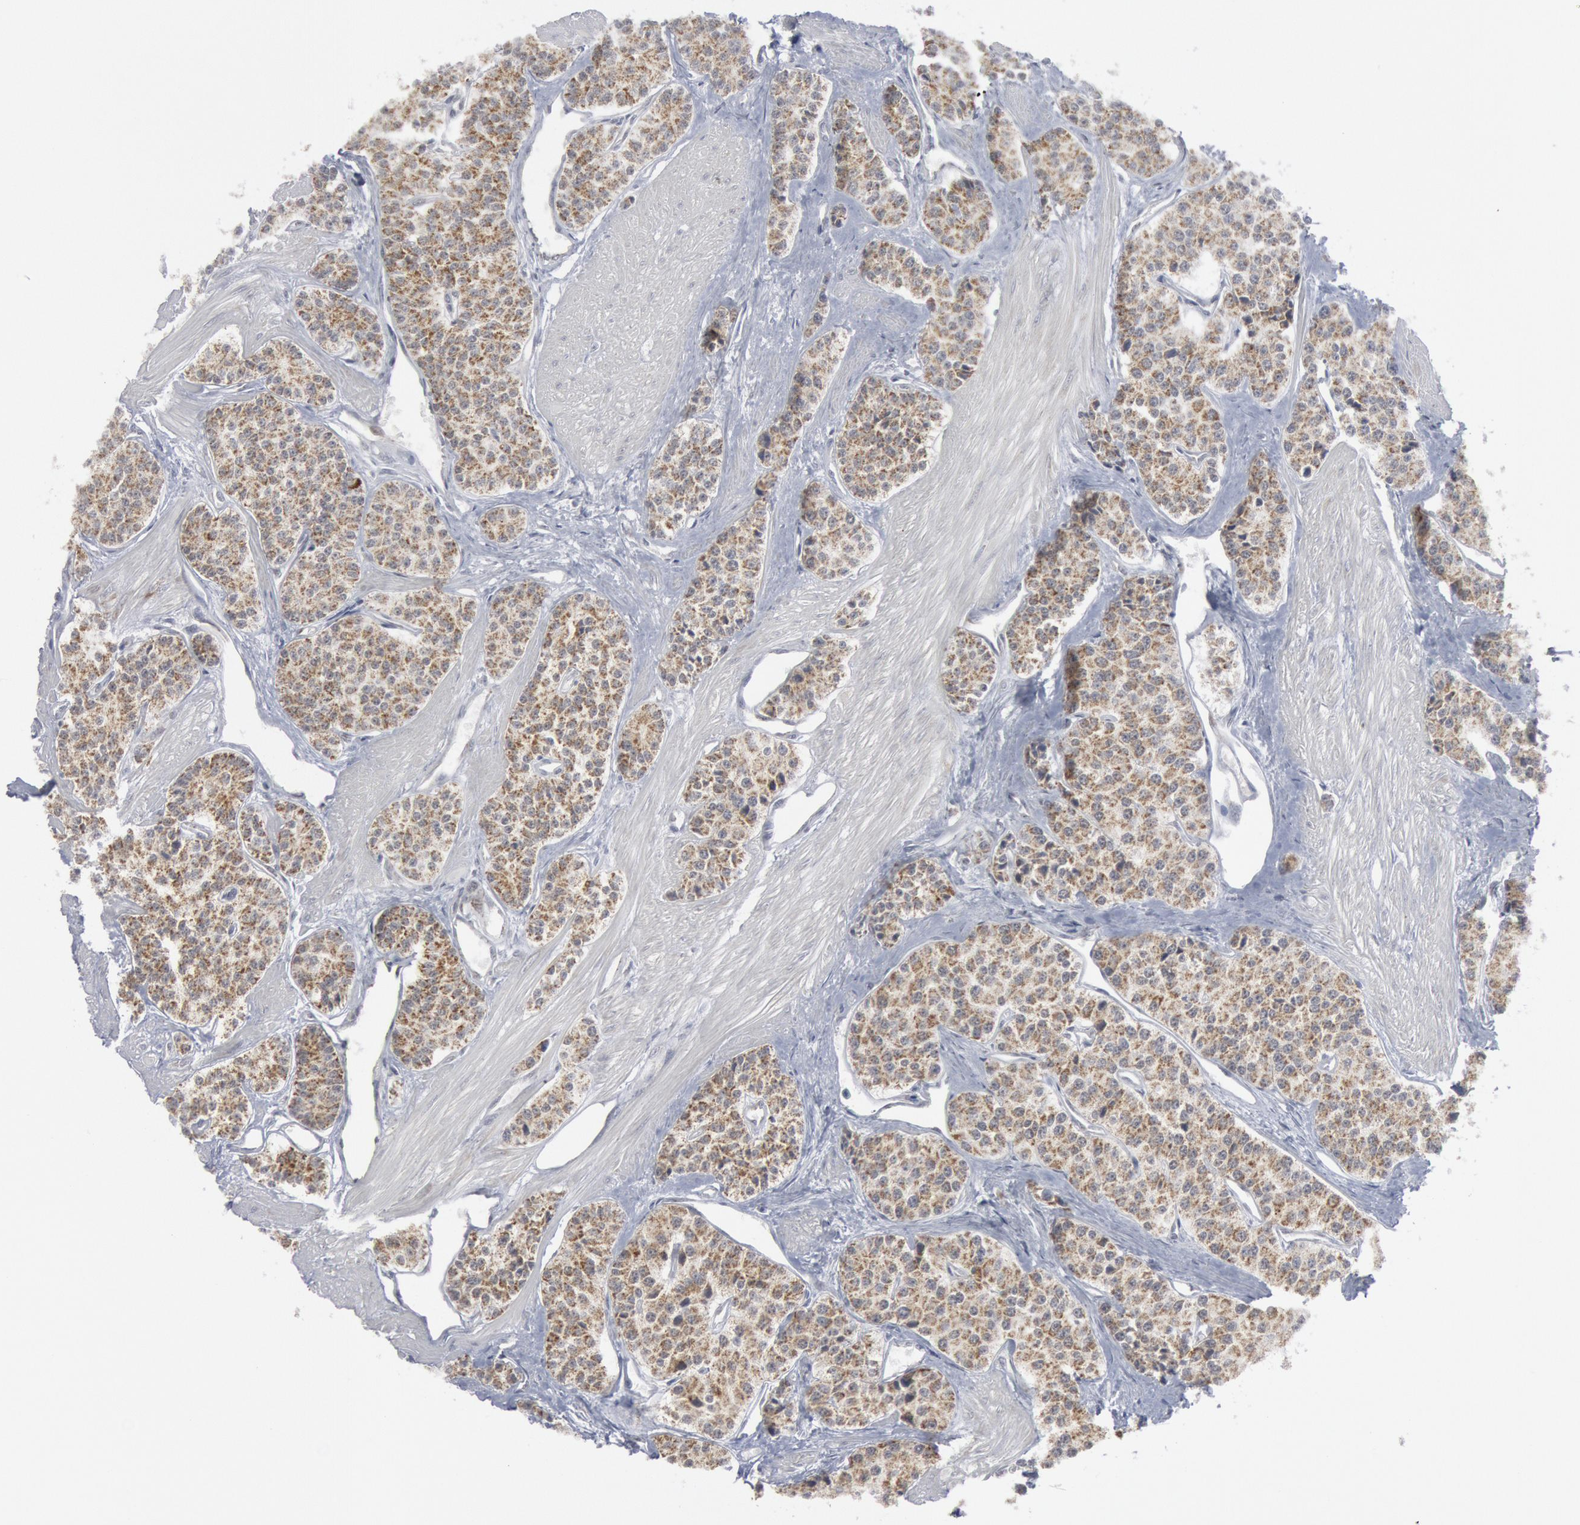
{"staining": {"intensity": "moderate", "quantity": ">75%", "location": "cytoplasmic/membranous"}, "tissue": "carcinoid", "cell_type": "Tumor cells", "image_type": "cancer", "snomed": [{"axis": "morphology", "description": "Carcinoid, malignant, NOS"}, {"axis": "topography", "description": "Stomach"}], "caption": "Tumor cells reveal medium levels of moderate cytoplasmic/membranous expression in about >75% of cells in carcinoid. (Stains: DAB (3,3'-diaminobenzidine) in brown, nuclei in blue, Microscopy: brightfield microscopy at high magnification).", "gene": "CASP9", "patient": {"sex": "female", "age": 76}}